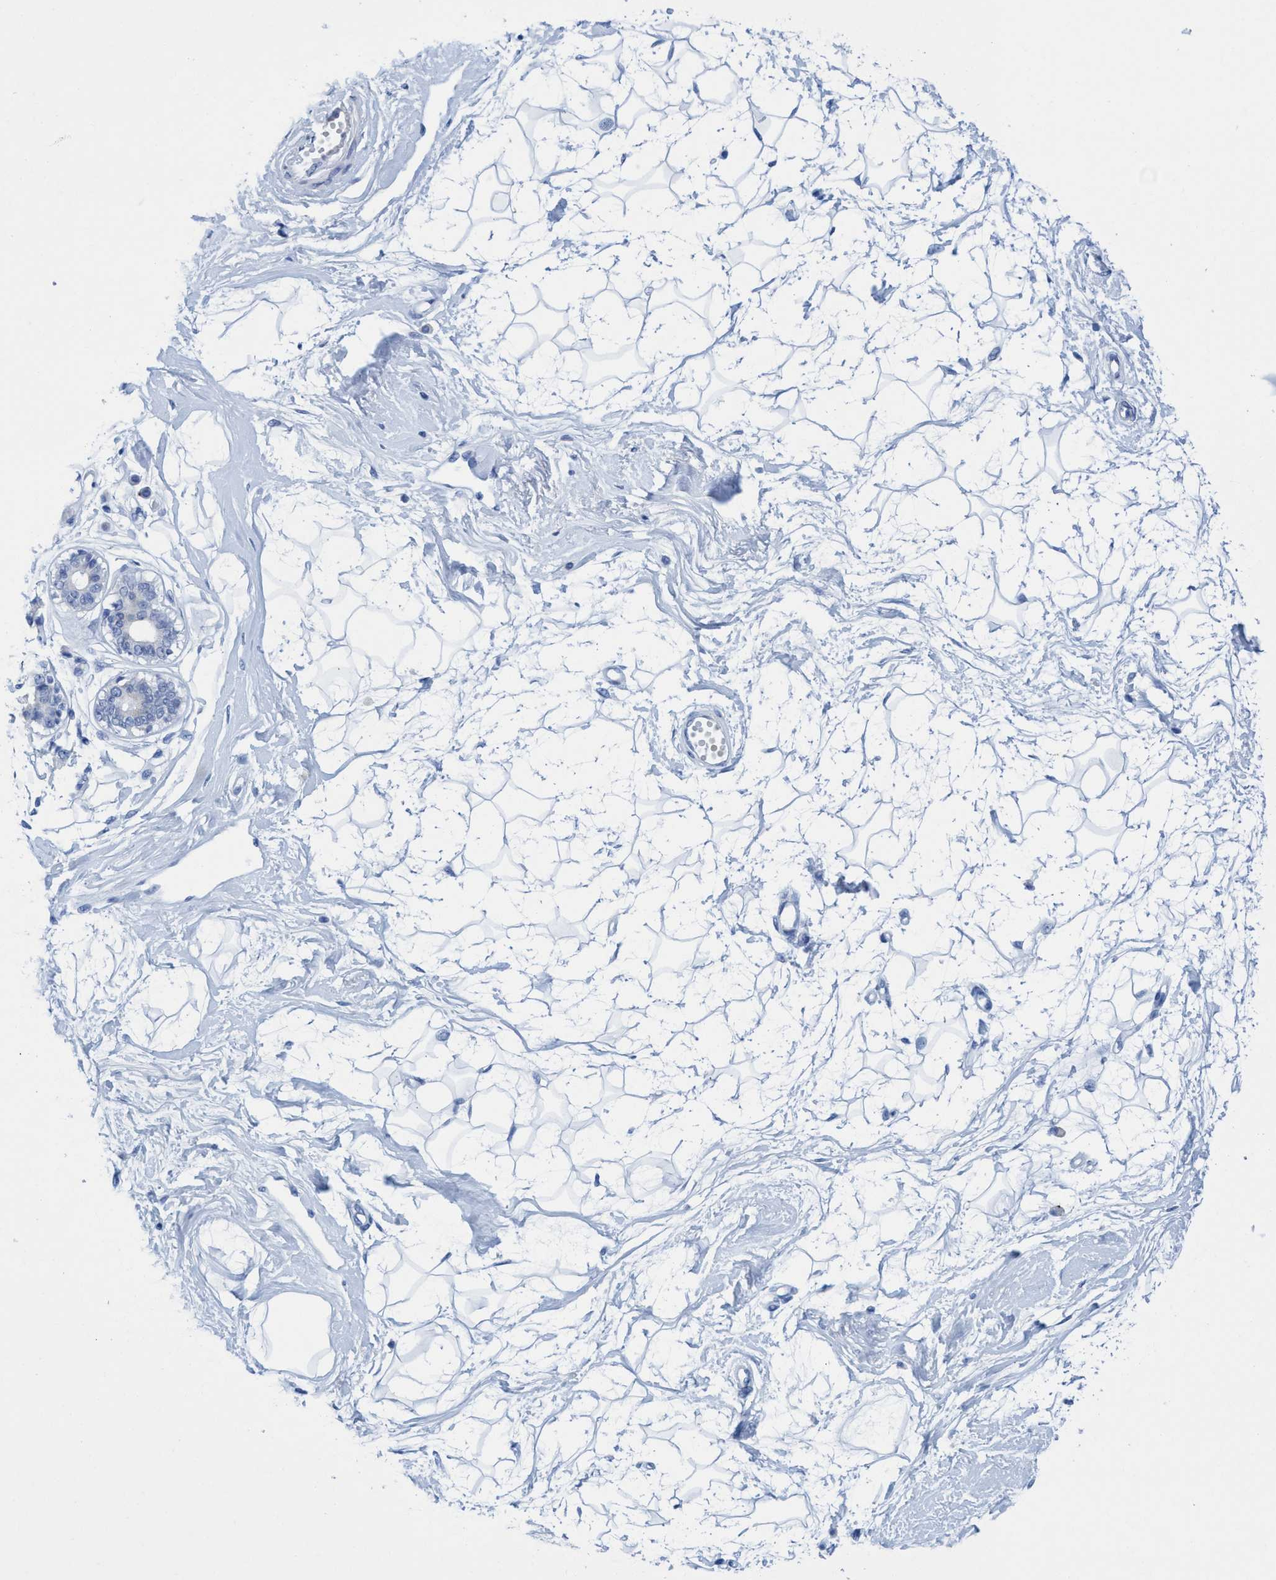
{"staining": {"intensity": "negative", "quantity": "none", "location": "none"}, "tissue": "breast", "cell_type": "Adipocytes", "image_type": "normal", "snomed": [{"axis": "morphology", "description": "Normal tissue, NOS"}, {"axis": "topography", "description": "Breast"}], "caption": "The IHC histopathology image has no significant expression in adipocytes of breast. (Immunohistochemistry (ihc), brightfield microscopy, high magnification).", "gene": "PLPPR1", "patient": {"sex": "female", "age": 45}}